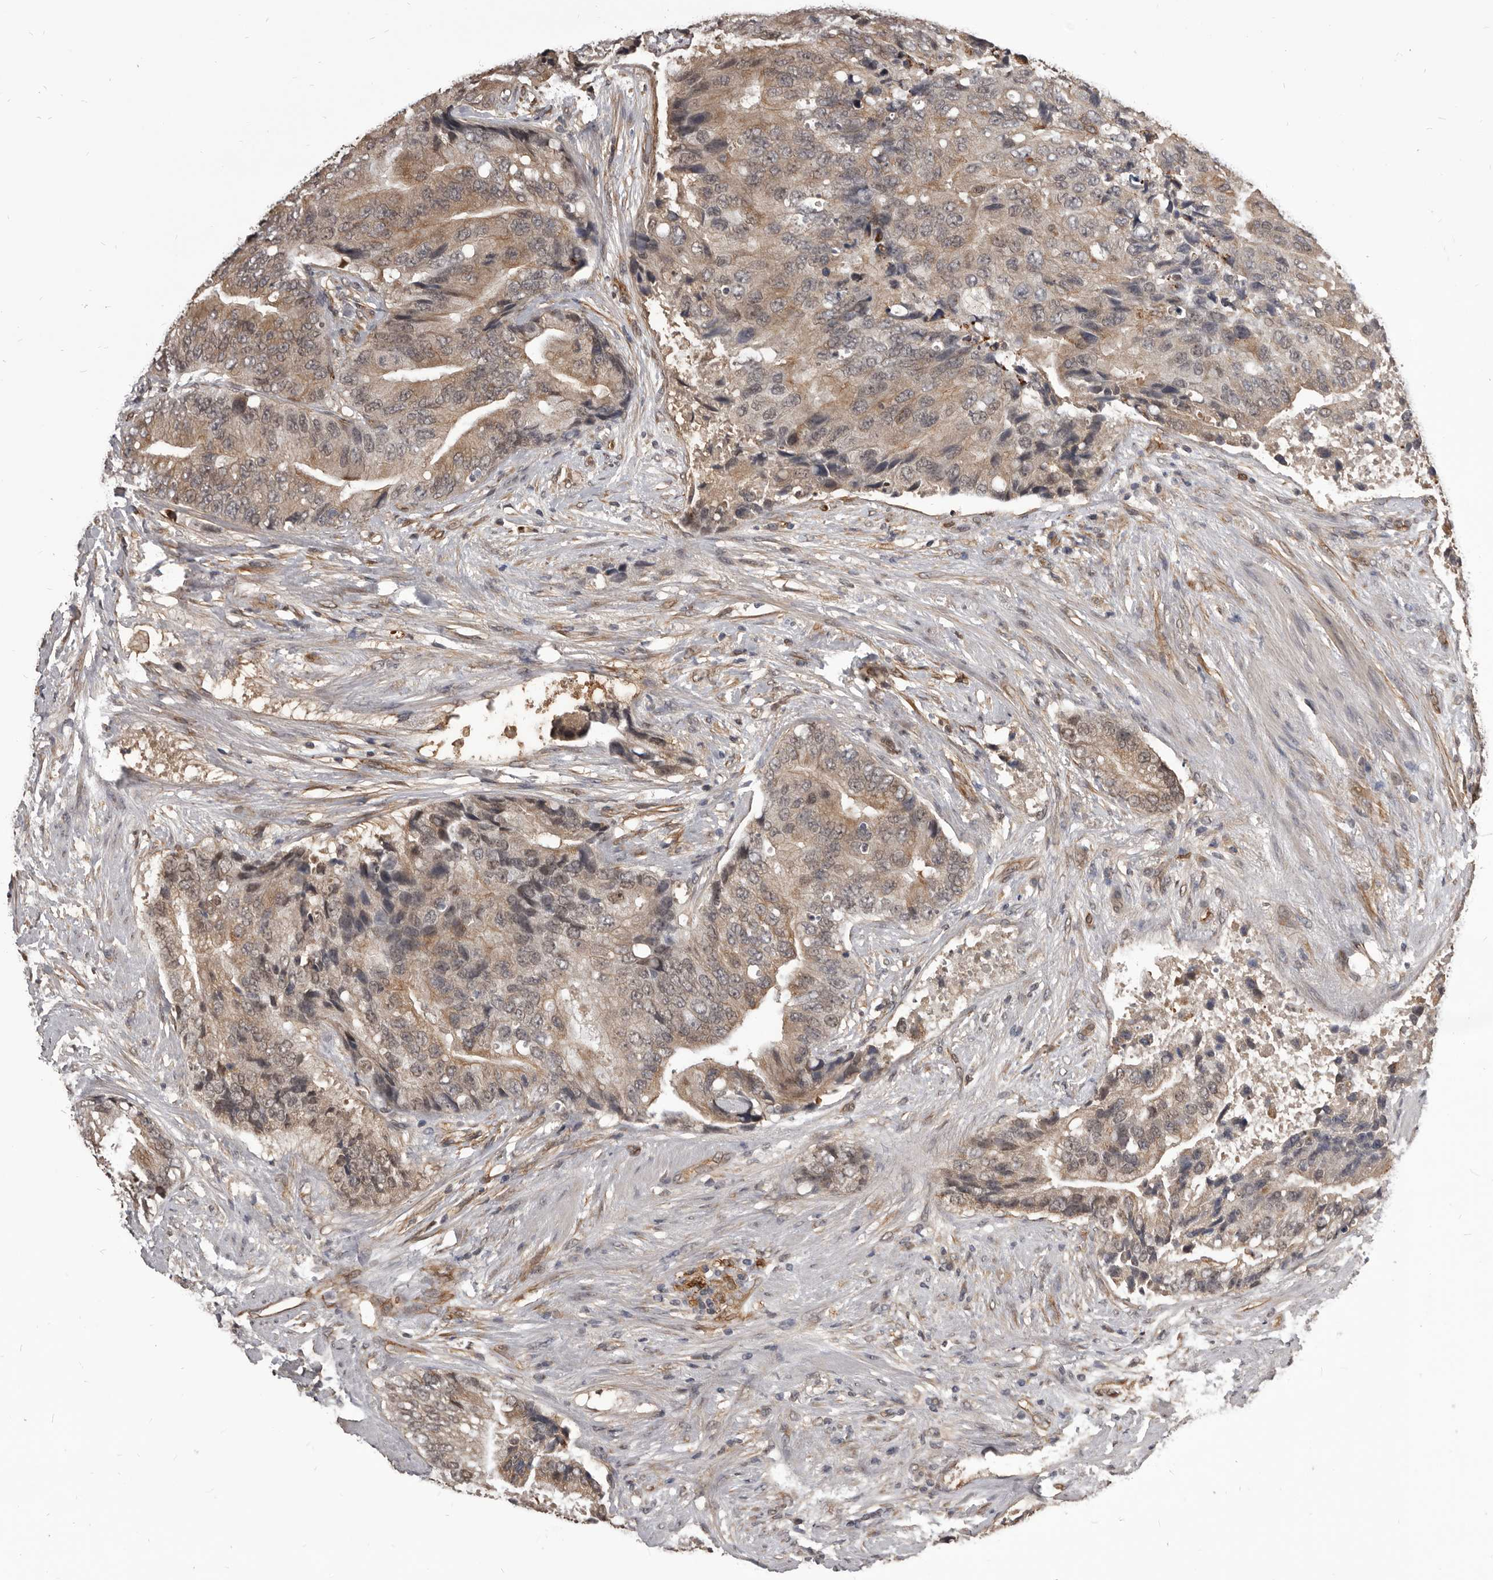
{"staining": {"intensity": "weak", "quantity": ">75%", "location": "cytoplasmic/membranous"}, "tissue": "prostate cancer", "cell_type": "Tumor cells", "image_type": "cancer", "snomed": [{"axis": "morphology", "description": "Adenocarcinoma, High grade"}, {"axis": "topography", "description": "Prostate"}], "caption": "Weak cytoplasmic/membranous staining for a protein is seen in about >75% of tumor cells of adenocarcinoma (high-grade) (prostate) using immunohistochemistry (IHC).", "gene": "ADAMTS20", "patient": {"sex": "male", "age": 70}}